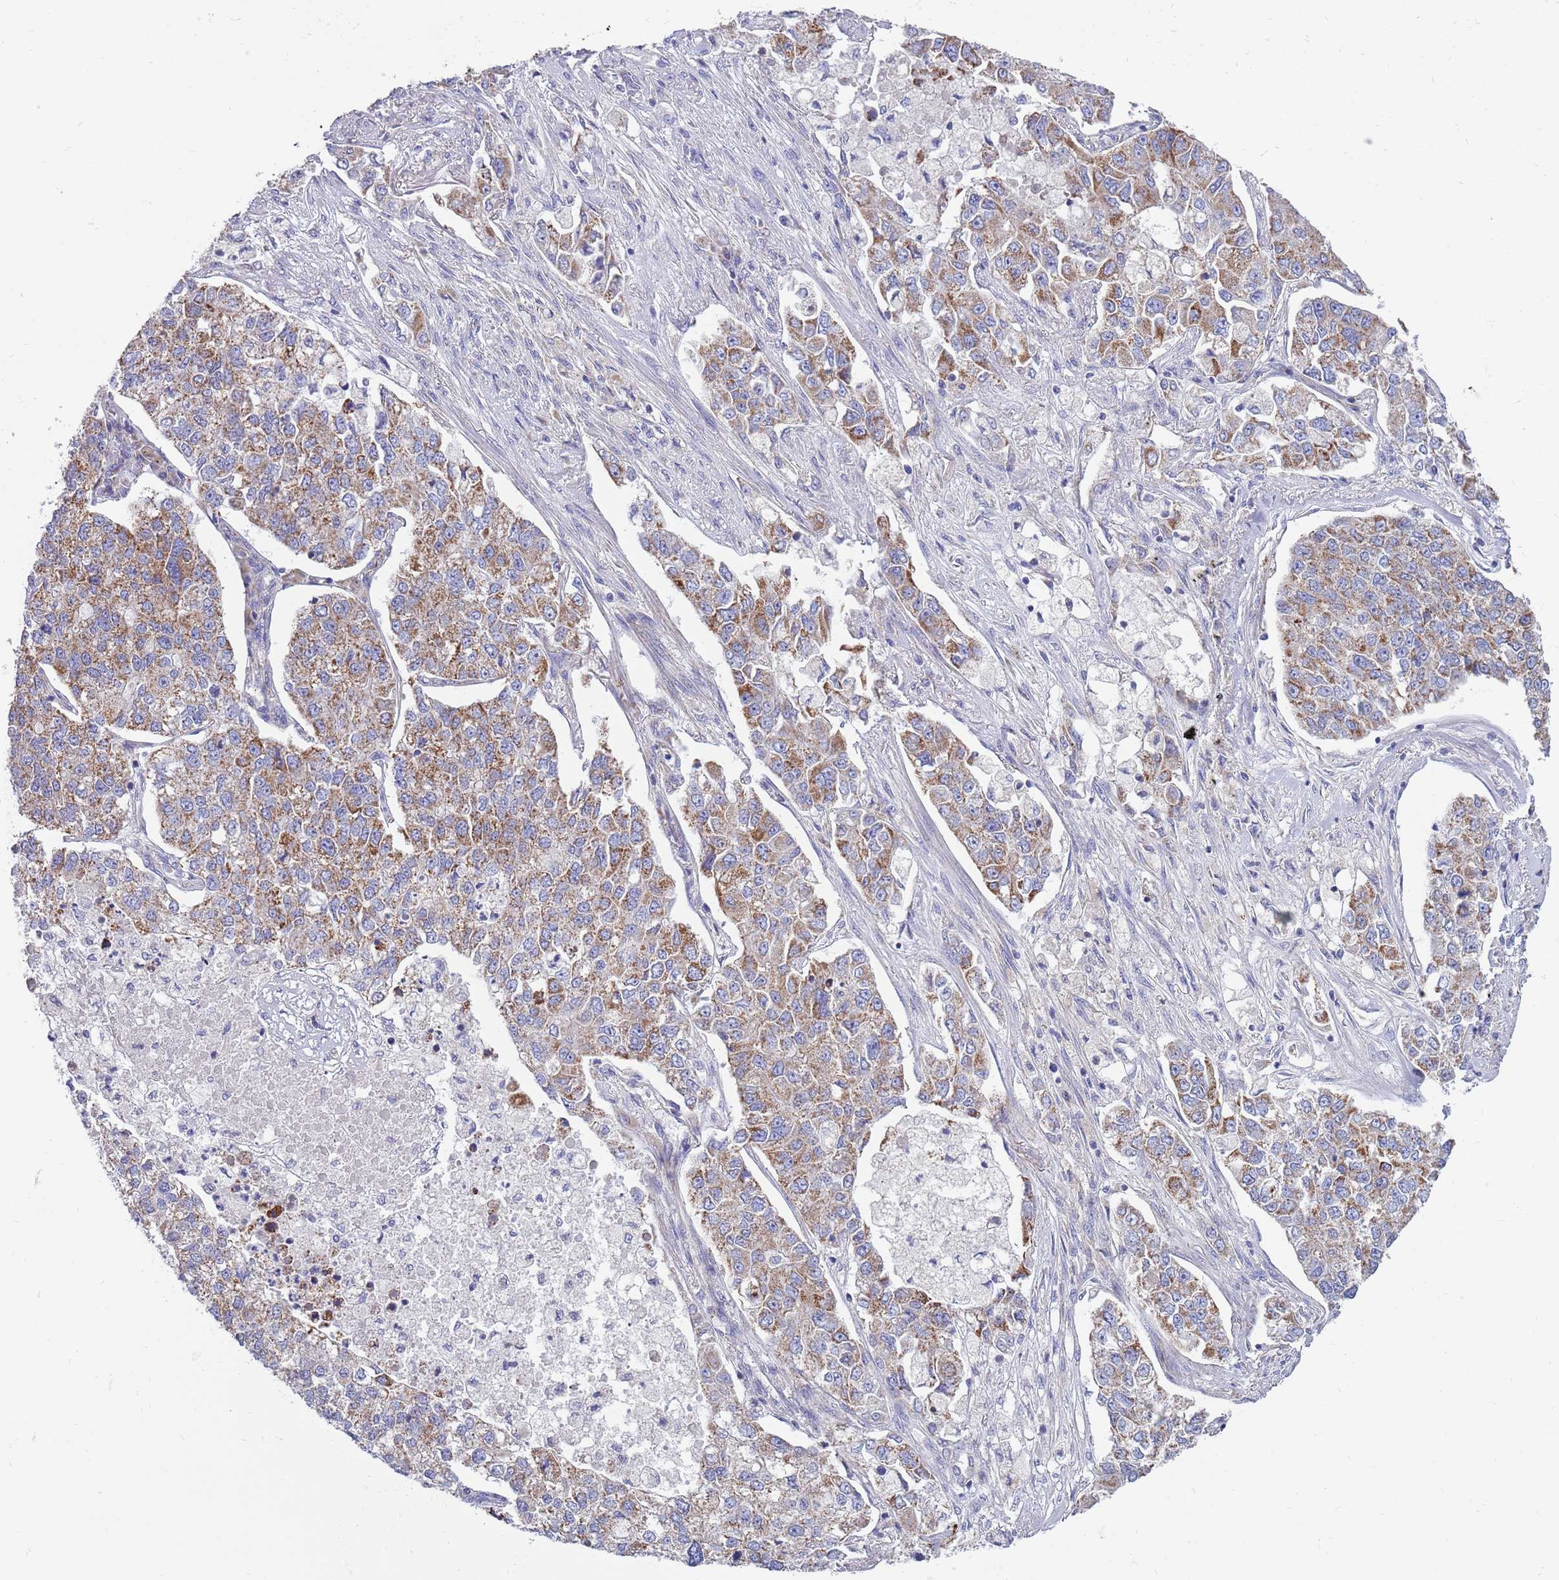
{"staining": {"intensity": "moderate", "quantity": ">75%", "location": "cytoplasmic/membranous"}, "tissue": "lung cancer", "cell_type": "Tumor cells", "image_type": "cancer", "snomed": [{"axis": "morphology", "description": "Adenocarcinoma, NOS"}, {"axis": "topography", "description": "Lung"}], "caption": "IHC (DAB (3,3'-diaminobenzidine)) staining of lung adenocarcinoma demonstrates moderate cytoplasmic/membranous protein positivity in about >75% of tumor cells. (Brightfield microscopy of DAB IHC at high magnification).", "gene": "EMC8", "patient": {"sex": "male", "age": 49}}